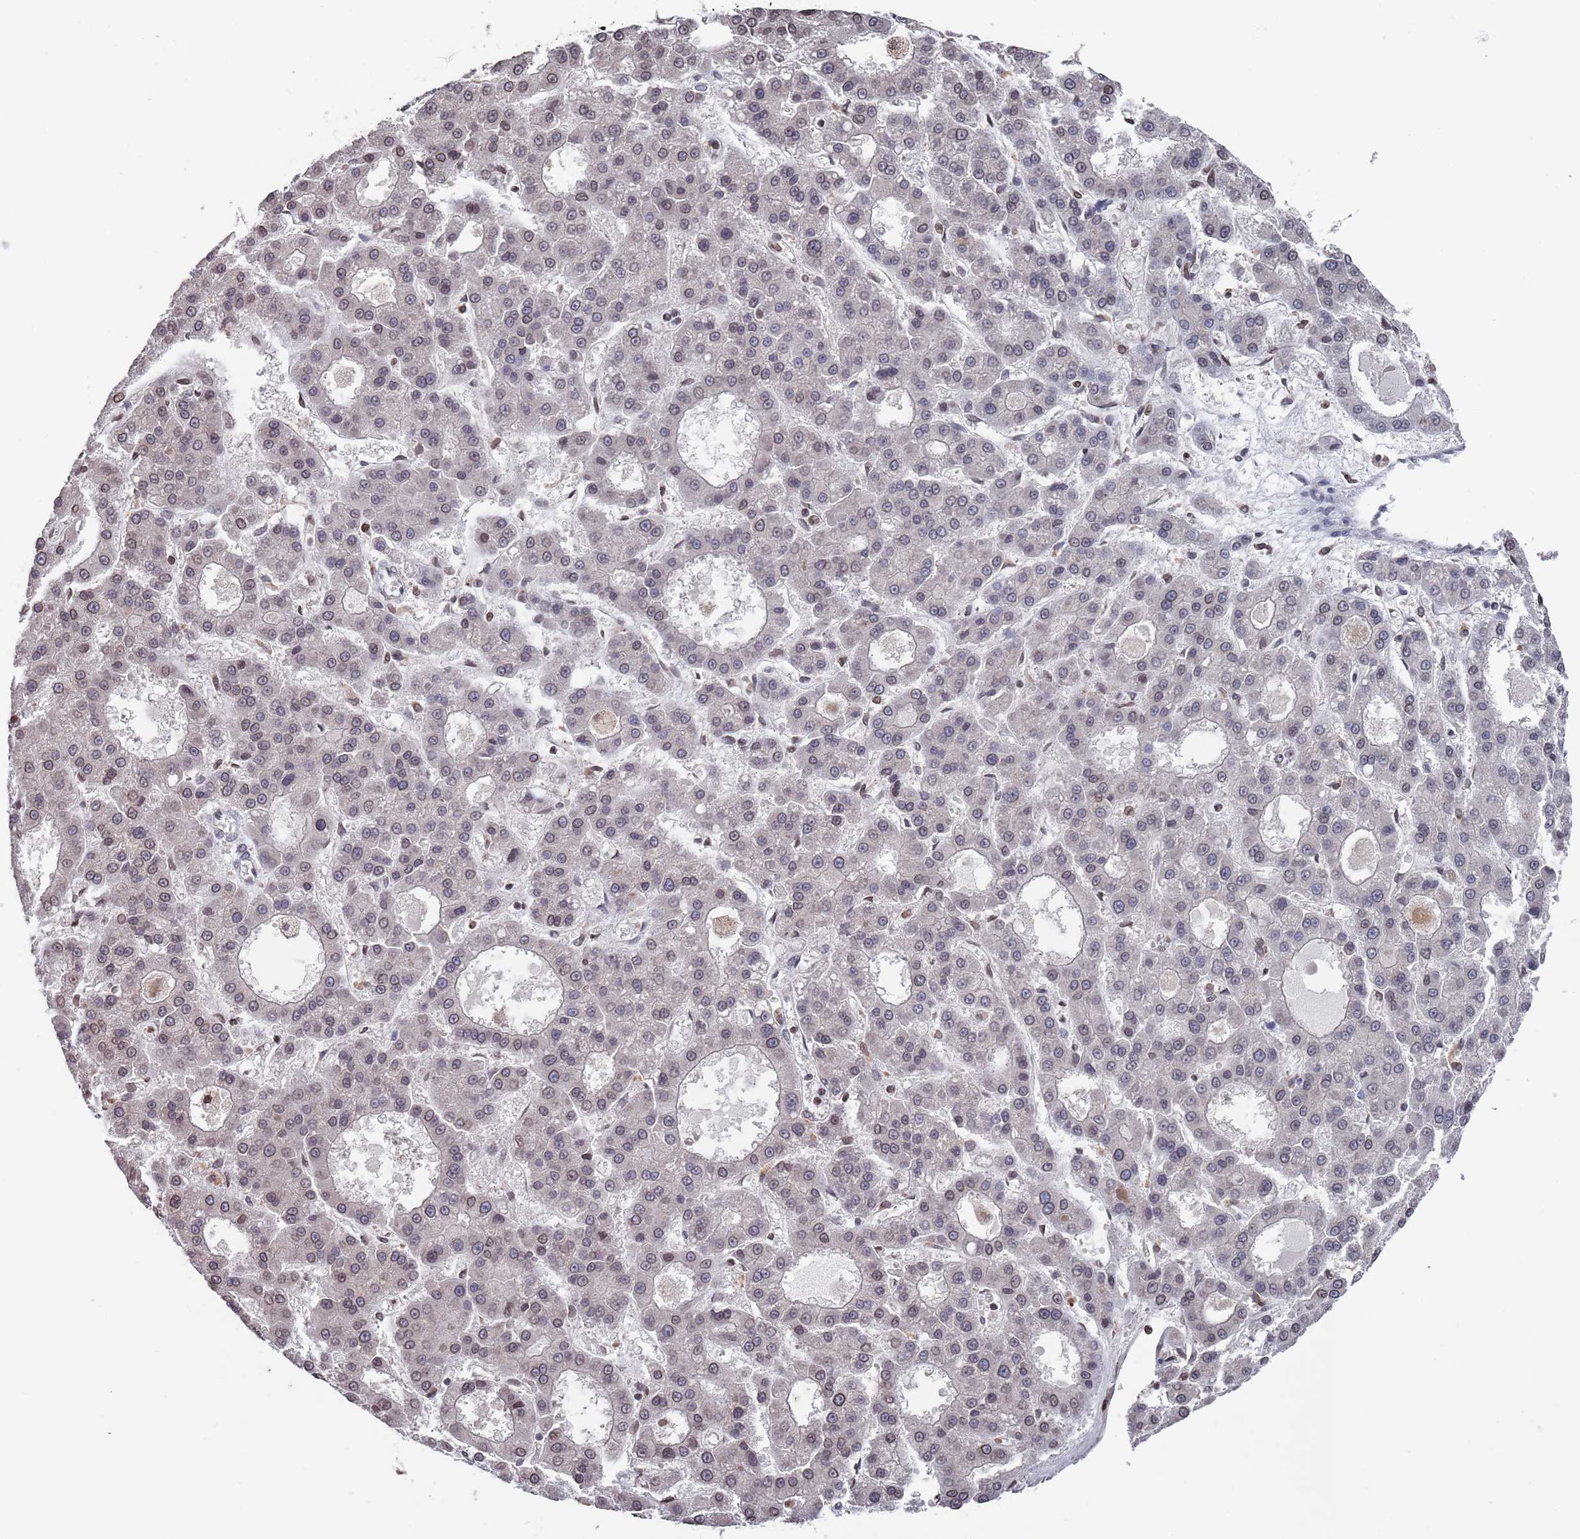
{"staining": {"intensity": "weak", "quantity": "25%-75%", "location": "cytoplasmic/membranous,nuclear"}, "tissue": "liver cancer", "cell_type": "Tumor cells", "image_type": "cancer", "snomed": [{"axis": "morphology", "description": "Carcinoma, Hepatocellular, NOS"}, {"axis": "topography", "description": "Liver"}], "caption": "Human liver hepatocellular carcinoma stained with a brown dye demonstrates weak cytoplasmic/membranous and nuclear positive staining in about 25%-75% of tumor cells.", "gene": "SDHAF3", "patient": {"sex": "male", "age": 70}}